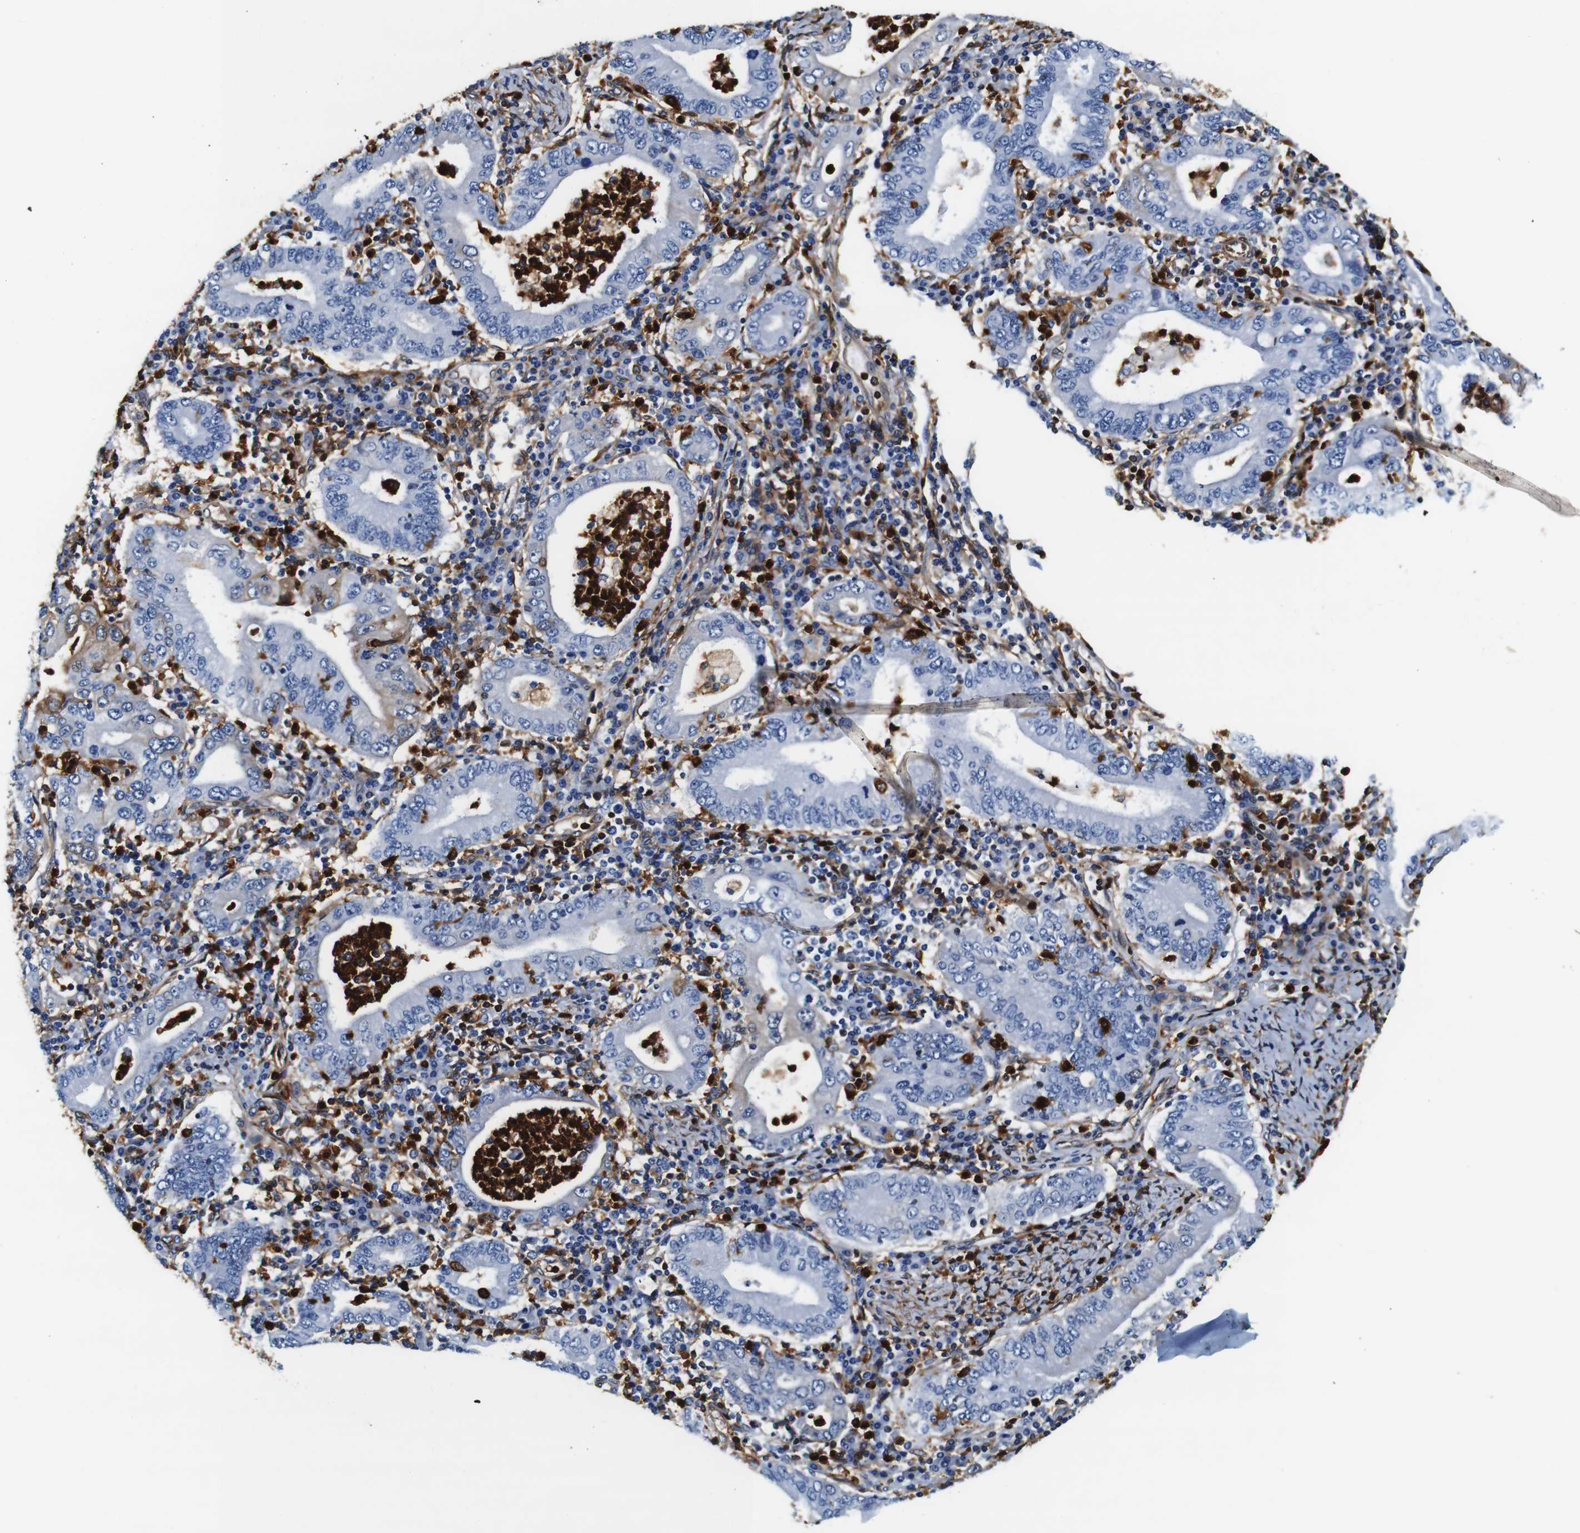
{"staining": {"intensity": "weak", "quantity": "<25%", "location": "cytoplasmic/membranous"}, "tissue": "stomach cancer", "cell_type": "Tumor cells", "image_type": "cancer", "snomed": [{"axis": "morphology", "description": "Normal tissue, NOS"}, {"axis": "morphology", "description": "Adenocarcinoma, NOS"}, {"axis": "topography", "description": "Esophagus"}, {"axis": "topography", "description": "Stomach, upper"}, {"axis": "topography", "description": "Peripheral nerve tissue"}], "caption": "IHC image of neoplastic tissue: human stomach cancer (adenocarcinoma) stained with DAB reveals no significant protein positivity in tumor cells. Brightfield microscopy of IHC stained with DAB (brown) and hematoxylin (blue), captured at high magnification.", "gene": "ANXA1", "patient": {"sex": "male", "age": 62}}